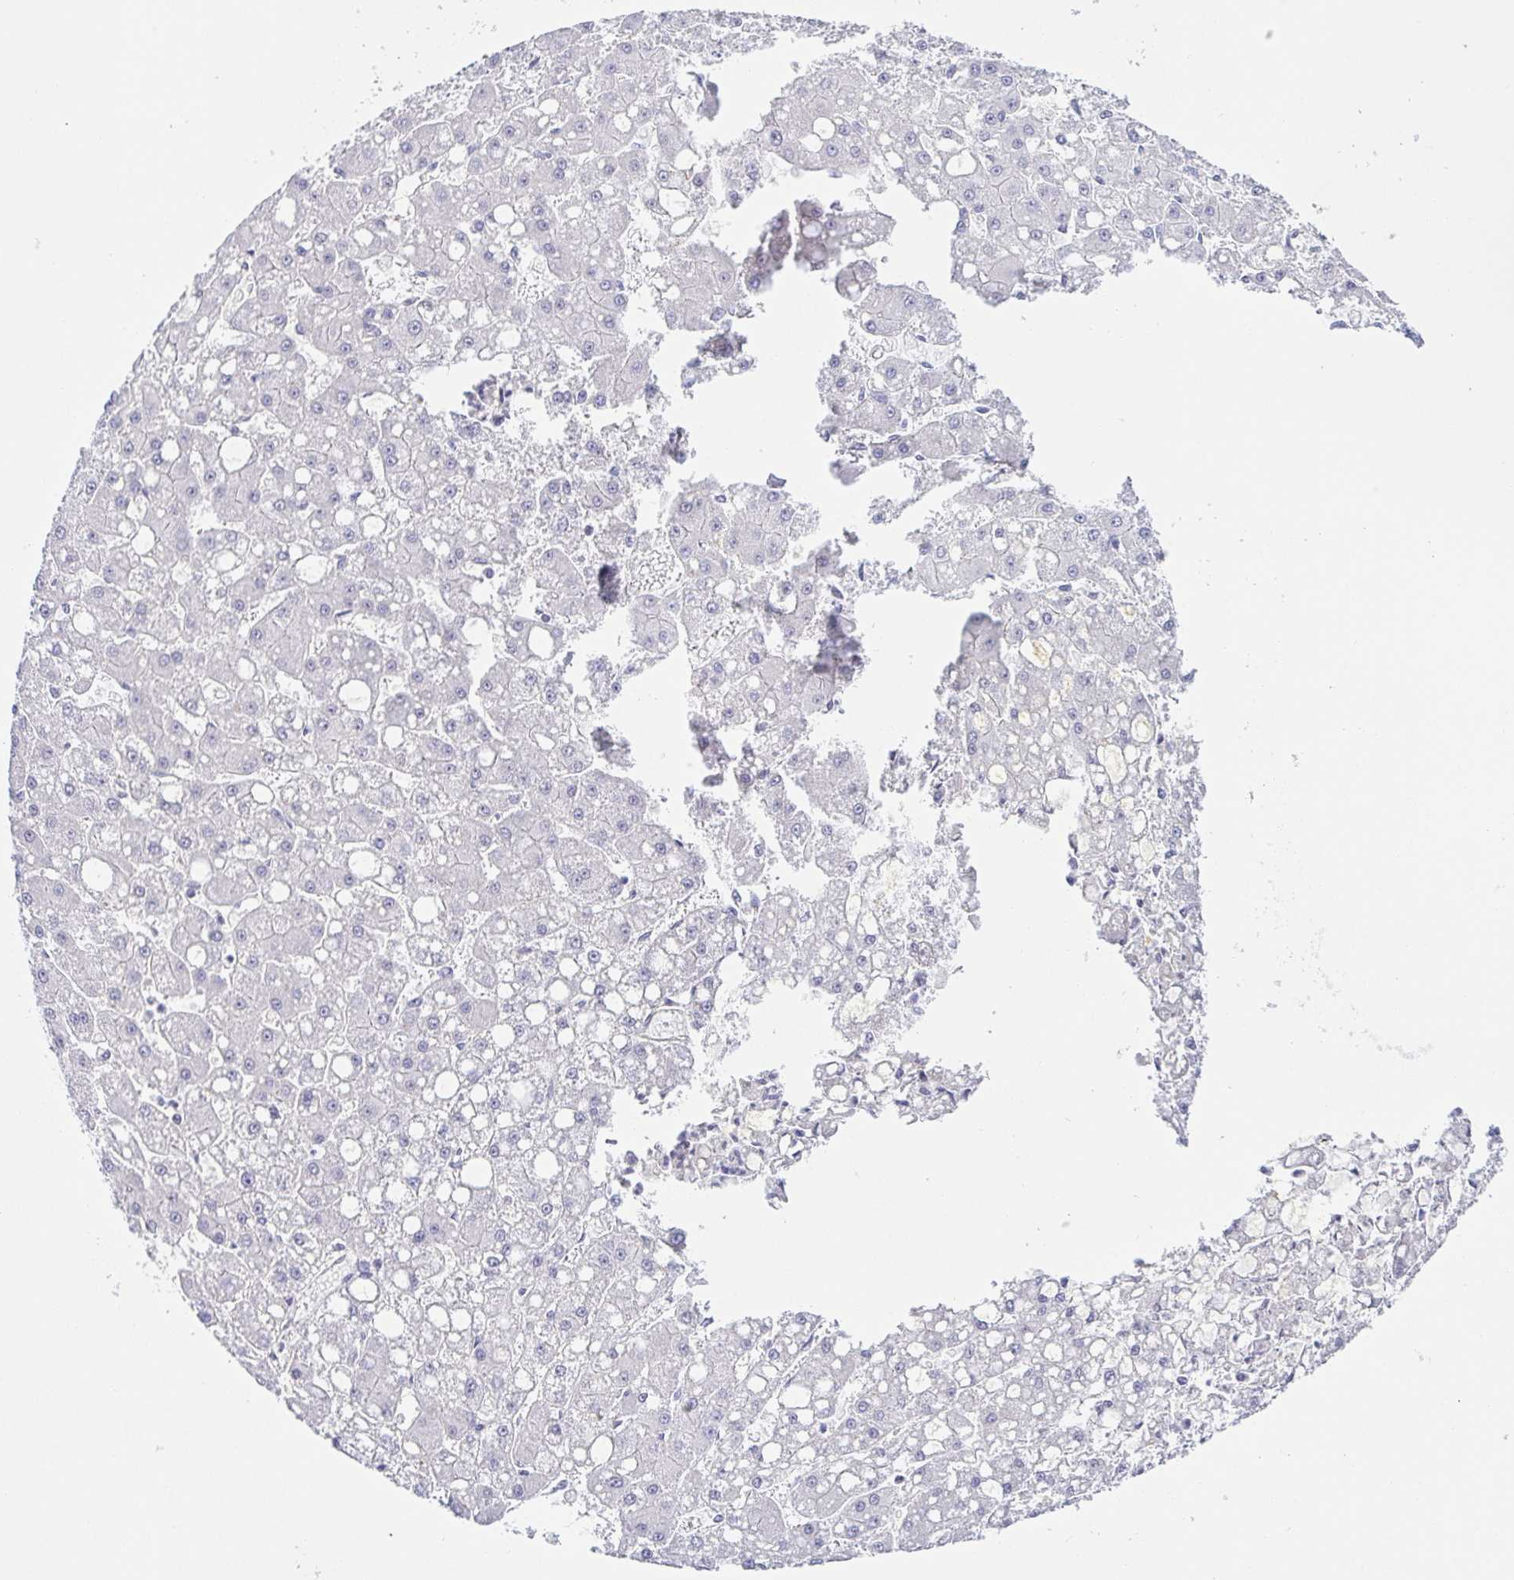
{"staining": {"intensity": "negative", "quantity": "none", "location": "none"}, "tissue": "liver cancer", "cell_type": "Tumor cells", "image_type": "cancer", "snomed": [{"axis": "morphology", "description": "Carcinoma, Hepatocellular, NOS"}, {"axis": "topography", "description": "Liver"}], "caption": "Immunohistochemistry image of neoplastic tissue: liver cancer (hepatocellular carcinoma) stained with DAB demonstrates no significant protein expression in tumor cells.", "gene": "COL17A1", "patient": {"sex": "male", "age": 67}}